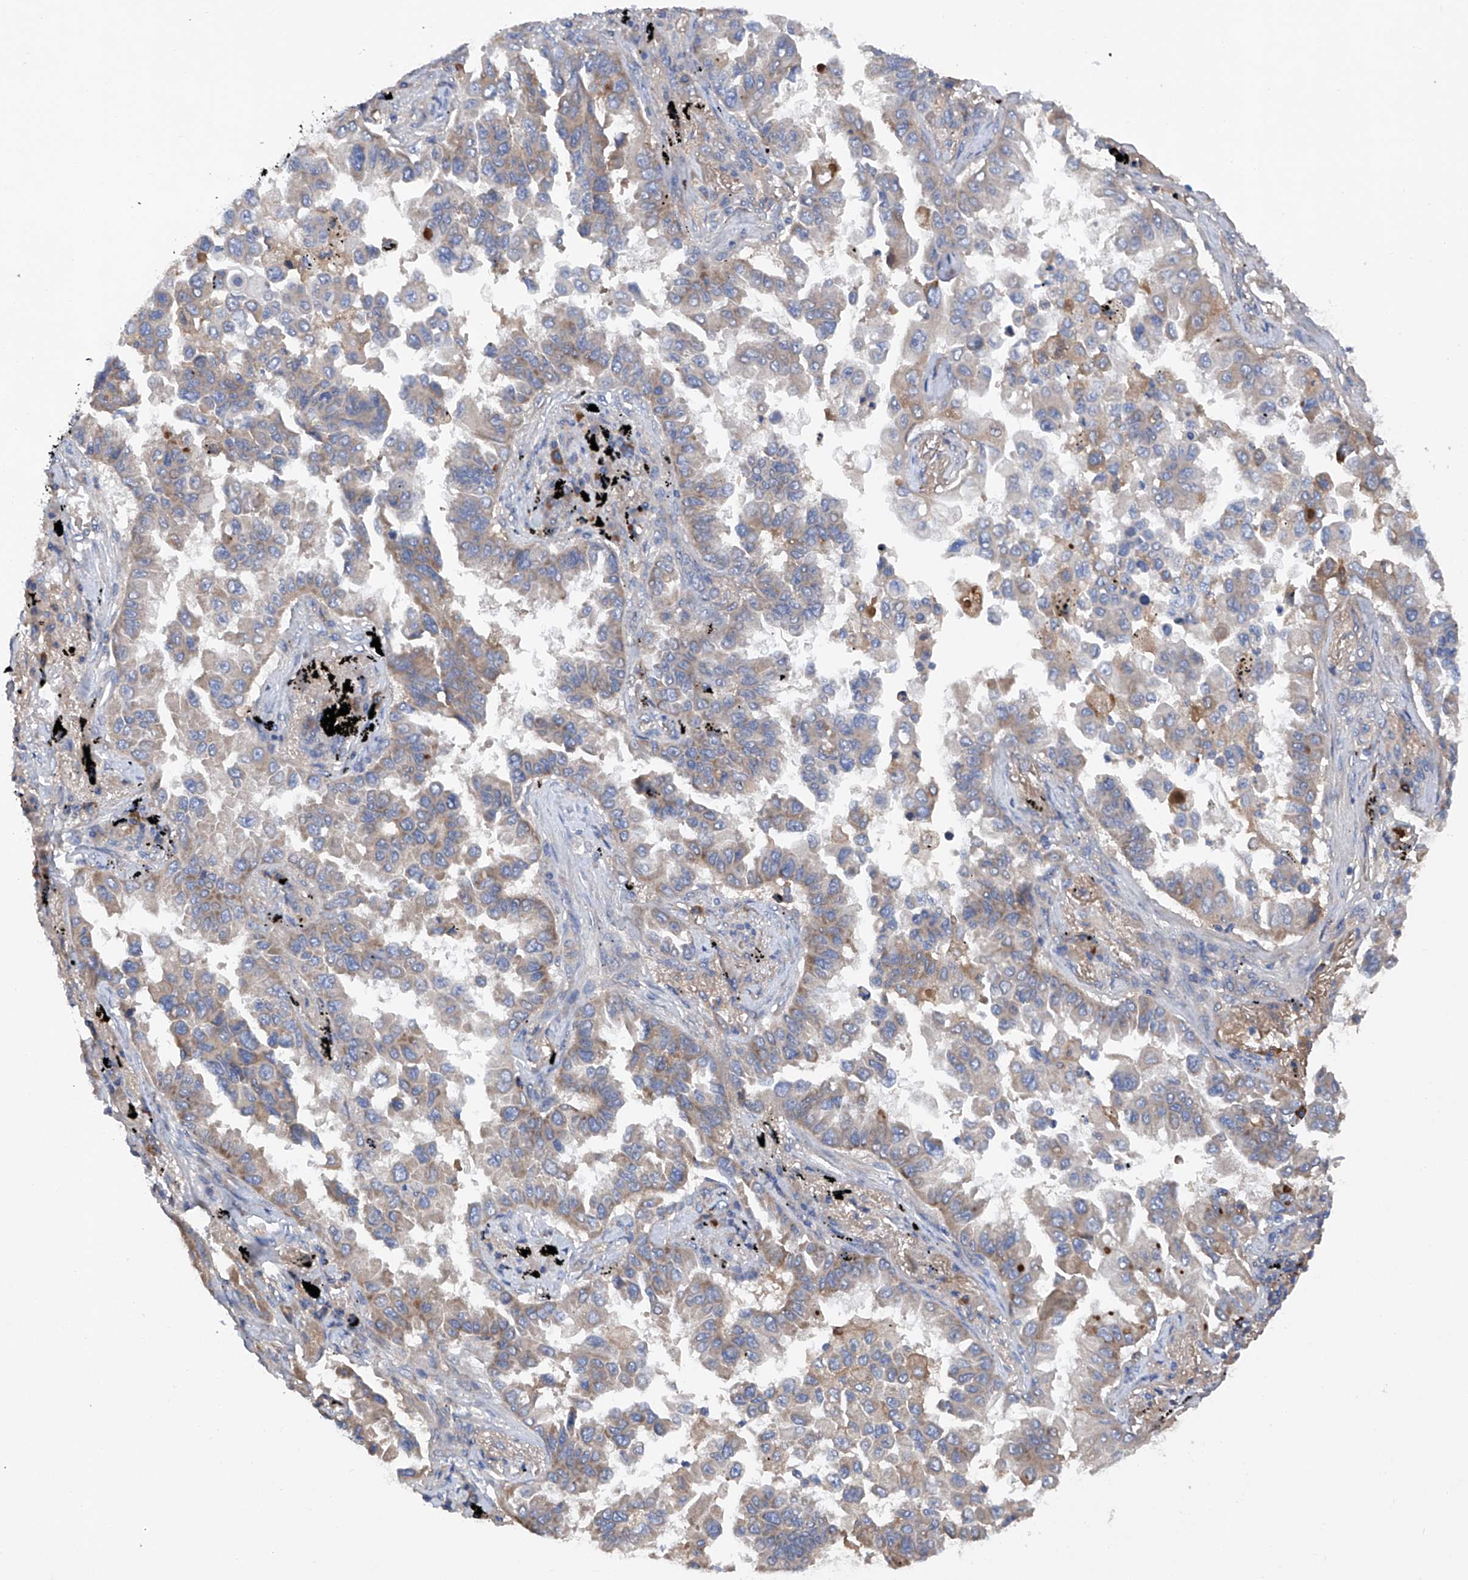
{"staining": {"intensity": "weak", "quantity": "25%-75%", "location": "cytoplasmic/membranous"}, "tissue": "lung cancer", "cell_type": "Tumor cells", "image_type": "cancer", "snomed": [{"axis": "morphology", "description": "Adenocarcinoma, NOS"}, {"axis": "topography", "description": "Lung"}], "caption": "Immunohistochemical staining of human lung cancer (adenocarcinoma) reveals weak cytoplasmic/membranous protein staining in about 25%-75% of tumor cells.", "gene": "ASCC3", "patient": {"sex": "female", "age": 67}}